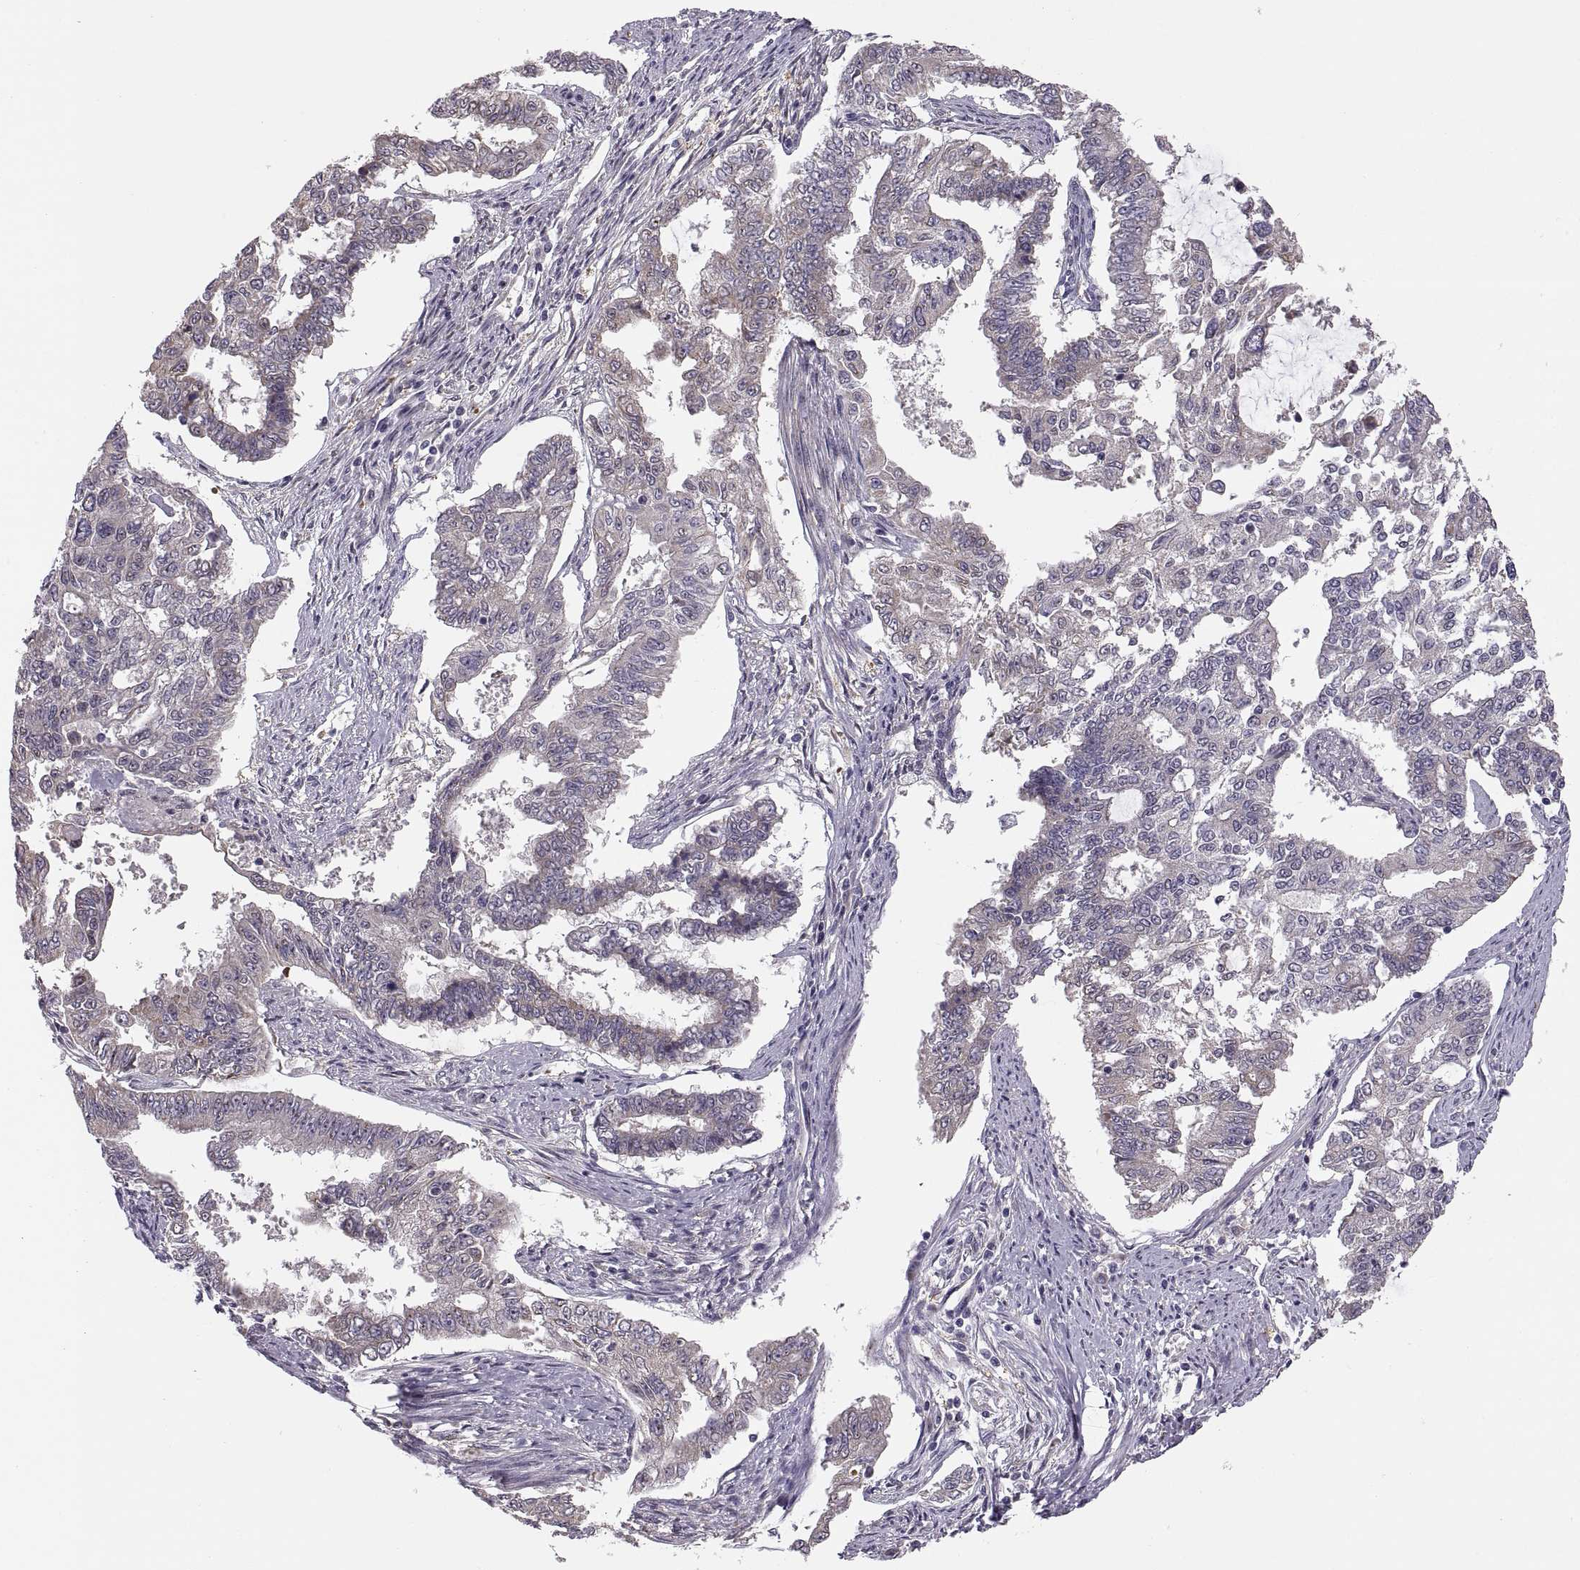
{"staining": {"intensity": "negative", "quantity": "none", "location": "none"}, "tissue": "endometrial cancer", "cell_type": "Tumor cells", "image_type": "cancer", "snomed": [{"axis": "morphology", "description": "Adenocarcinoma, NOS"}, {"axis": "topography", "description": "Uterus"}], "caption": "An IHC photomicrograph of endometrial adenocarcinoma is shown. There is no staining in tumor cells of endometrial adenocarcinoma. Nuclei are stained in blue.", "gene": "ACSBG2", "patient": {"sex": "female", "age": 59}}